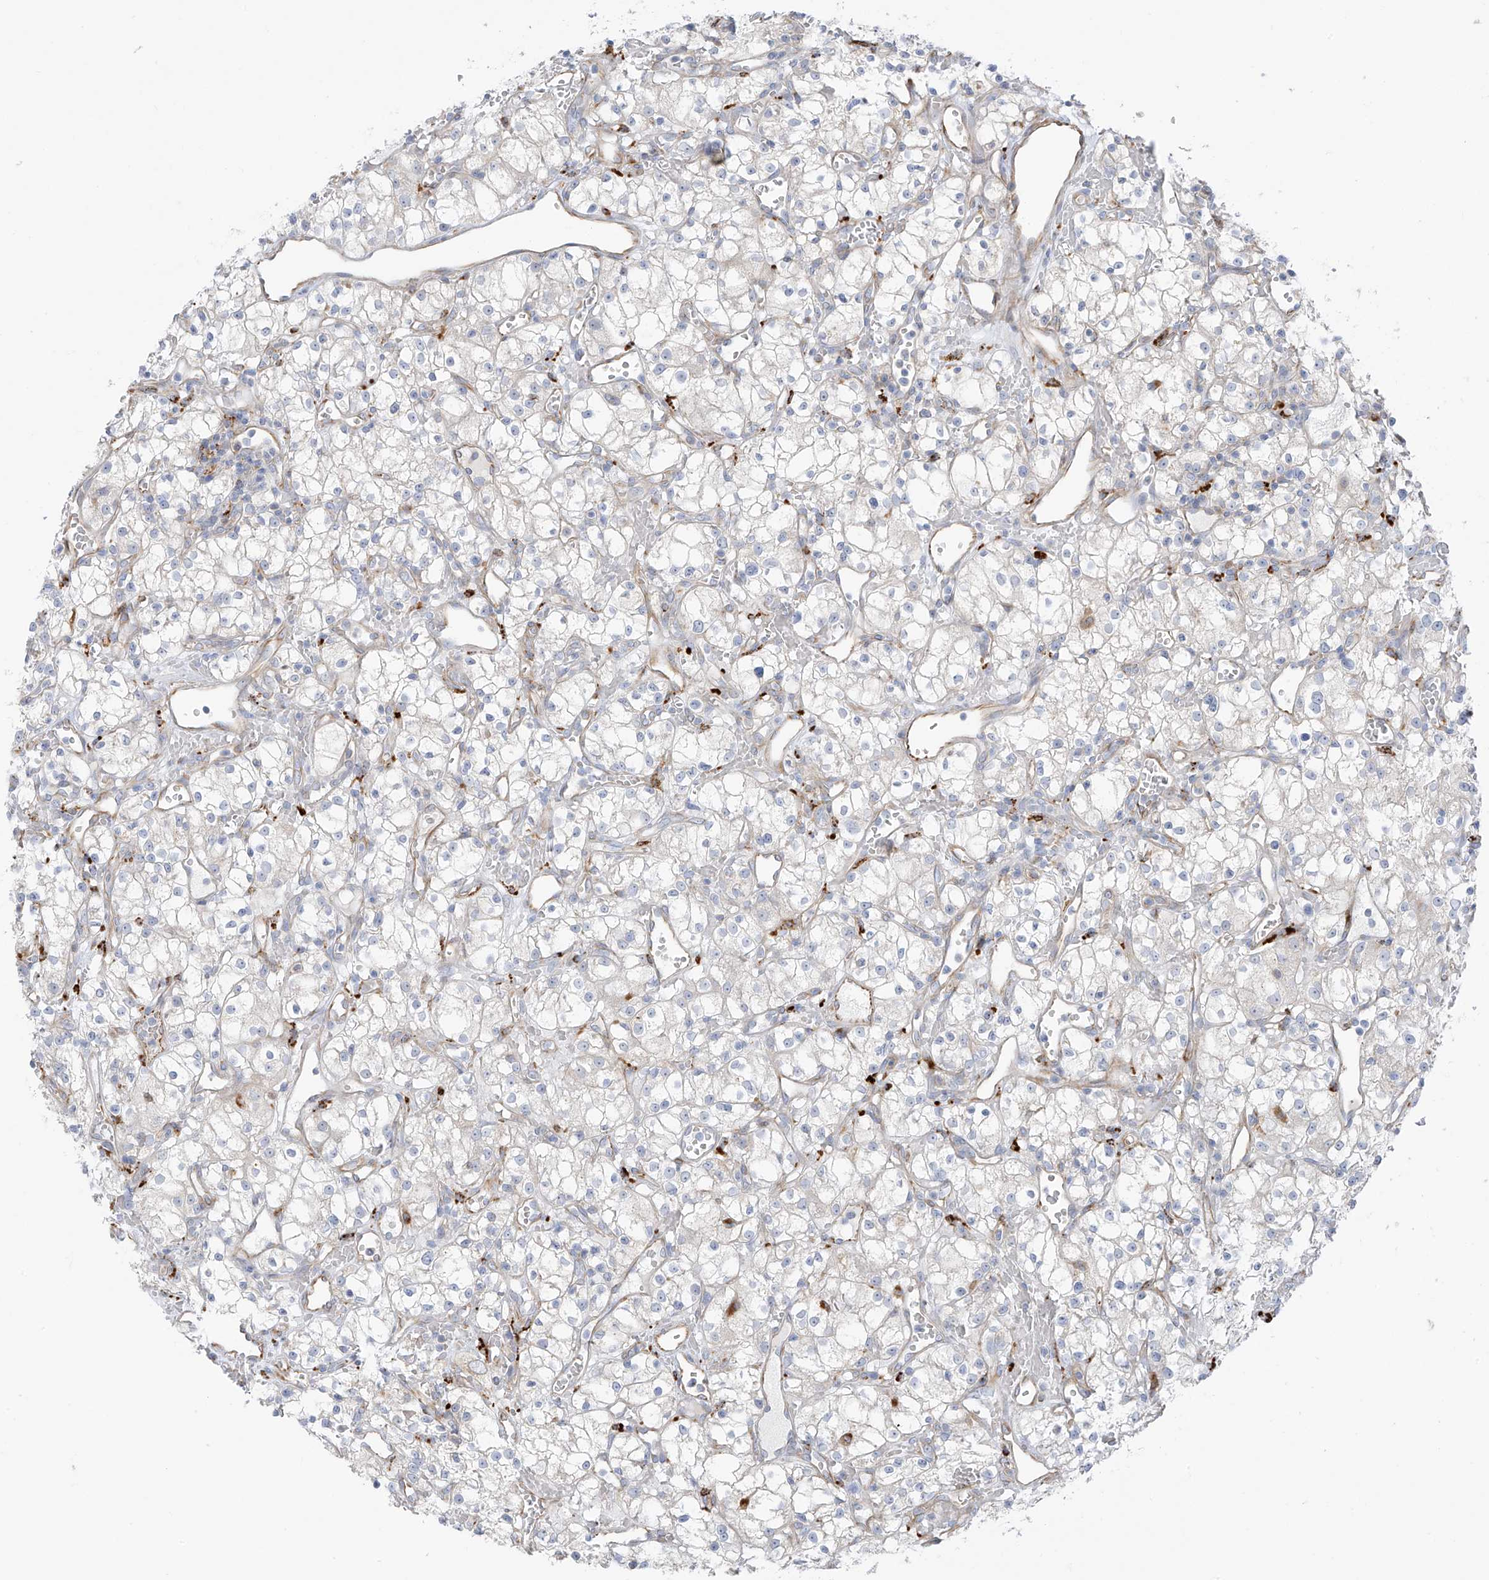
{"staining": {"intensity": "negative", "quantity": "none", "location": "none"}, "tissue": "renal cancer", "cell_type": "Tumor cells", "image_type": "cancer", "snomed": [{"axis": "morphology", "description": "Adenocarcinoma, NOS"}, {"axis": "topography", "description": "Kidney"}], "caption": "An image of renal cancer stained for a protein shows no brown staining in tumor cells.", "gene": "TAL2", "patient": {"sex": "male", "age": 59}}